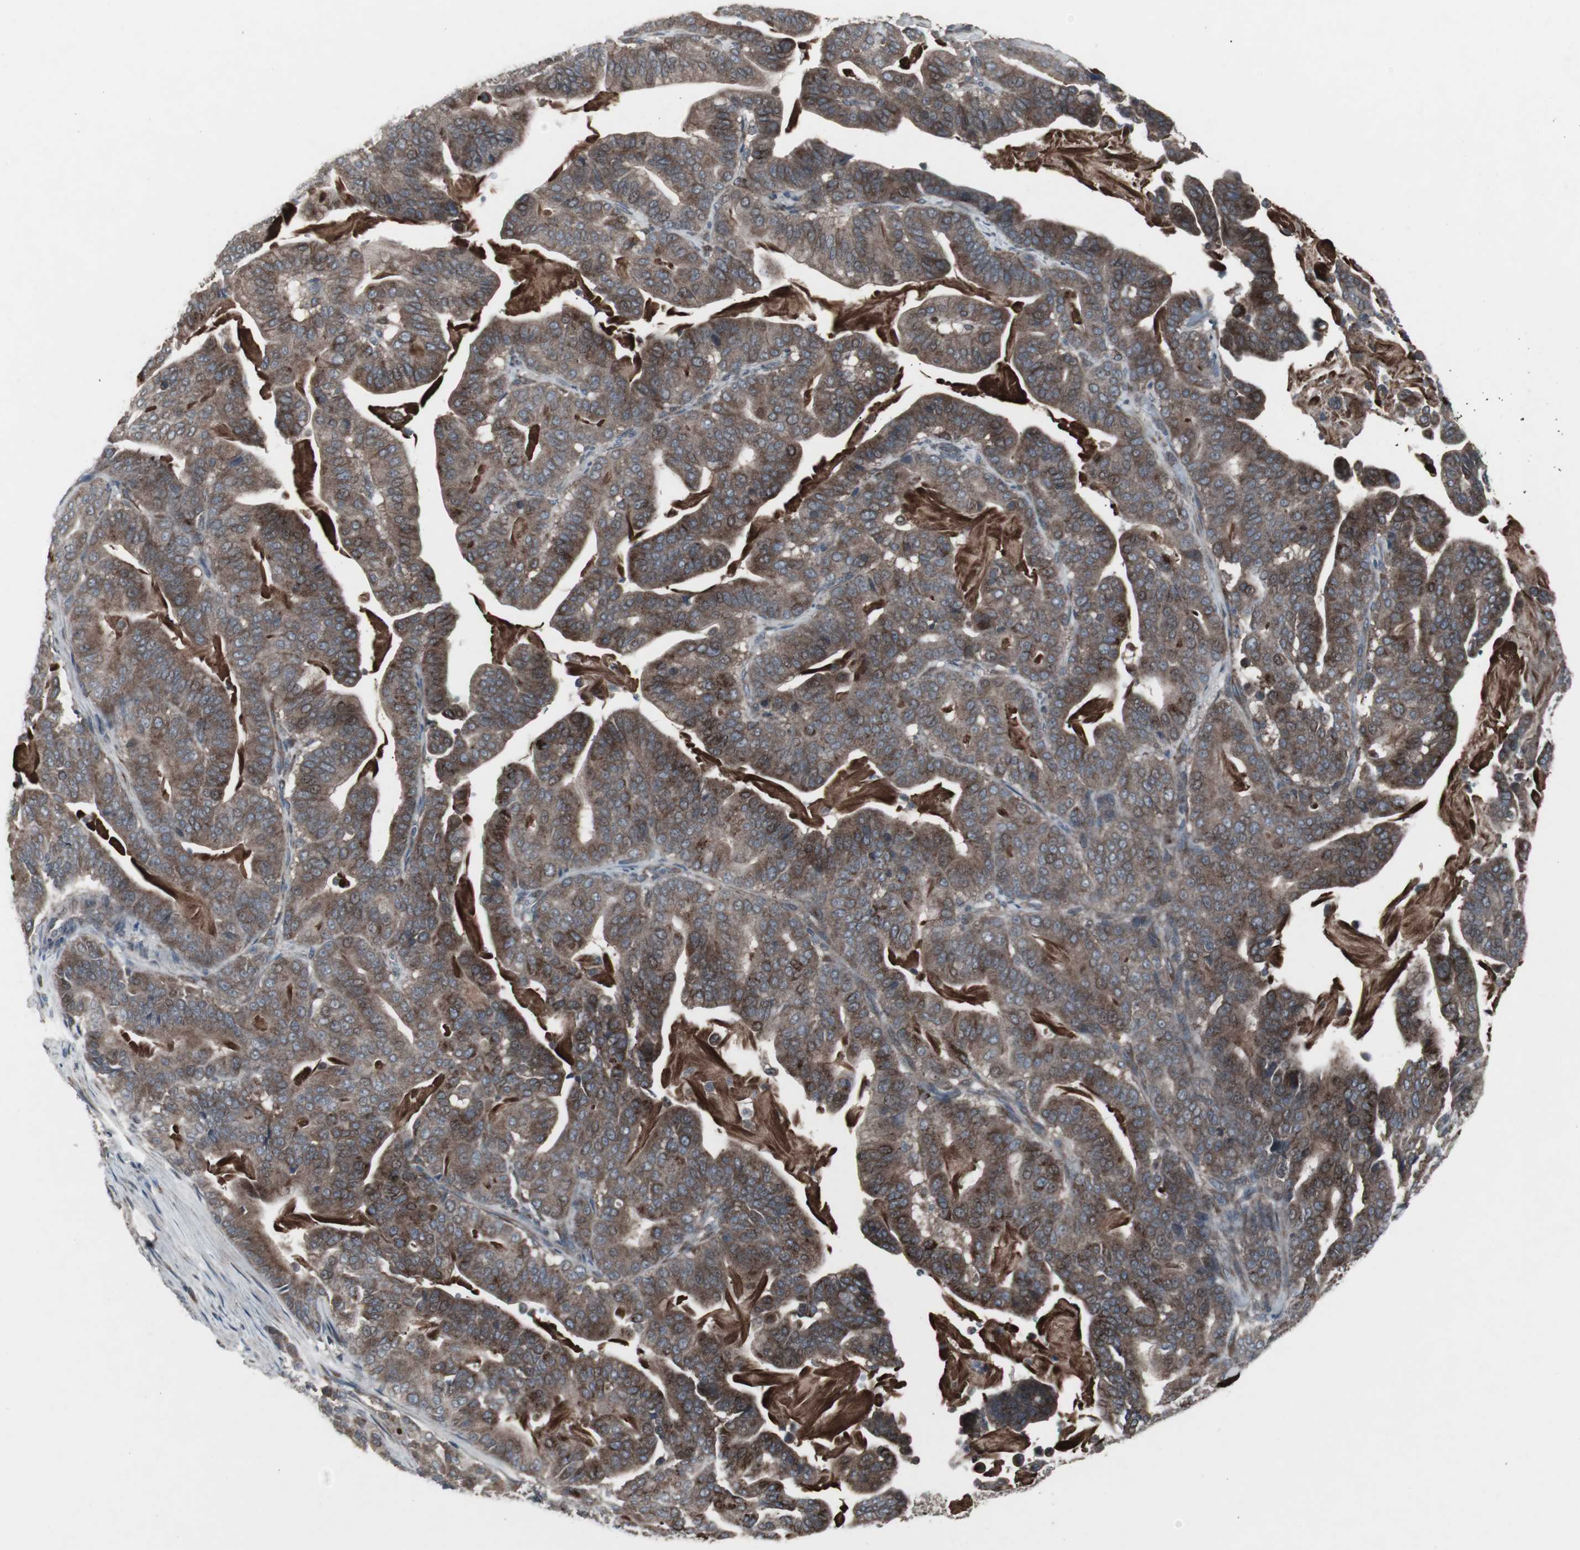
{"staining": {"intensity": "moderate", "quantity": ">75%", "location": "cytoplasmic/membranous"}, "tissue": "pancreatic cancer", "cell_type": "Tumor cells", "image_type": "cancer", "snomed": [{"axis": "morphology", "description": "Adenocarcinoma, NOS"}, {"axis": "topography", "description": "Pancreas"}], "caption": "Moderate cytoplasmic/membranous positivity is identified in approximately >75% of tumor cells in pancreatic adenocarcinoma.", "gene": "SSTR2", "patient": {"sex": "male", "age": 63}}